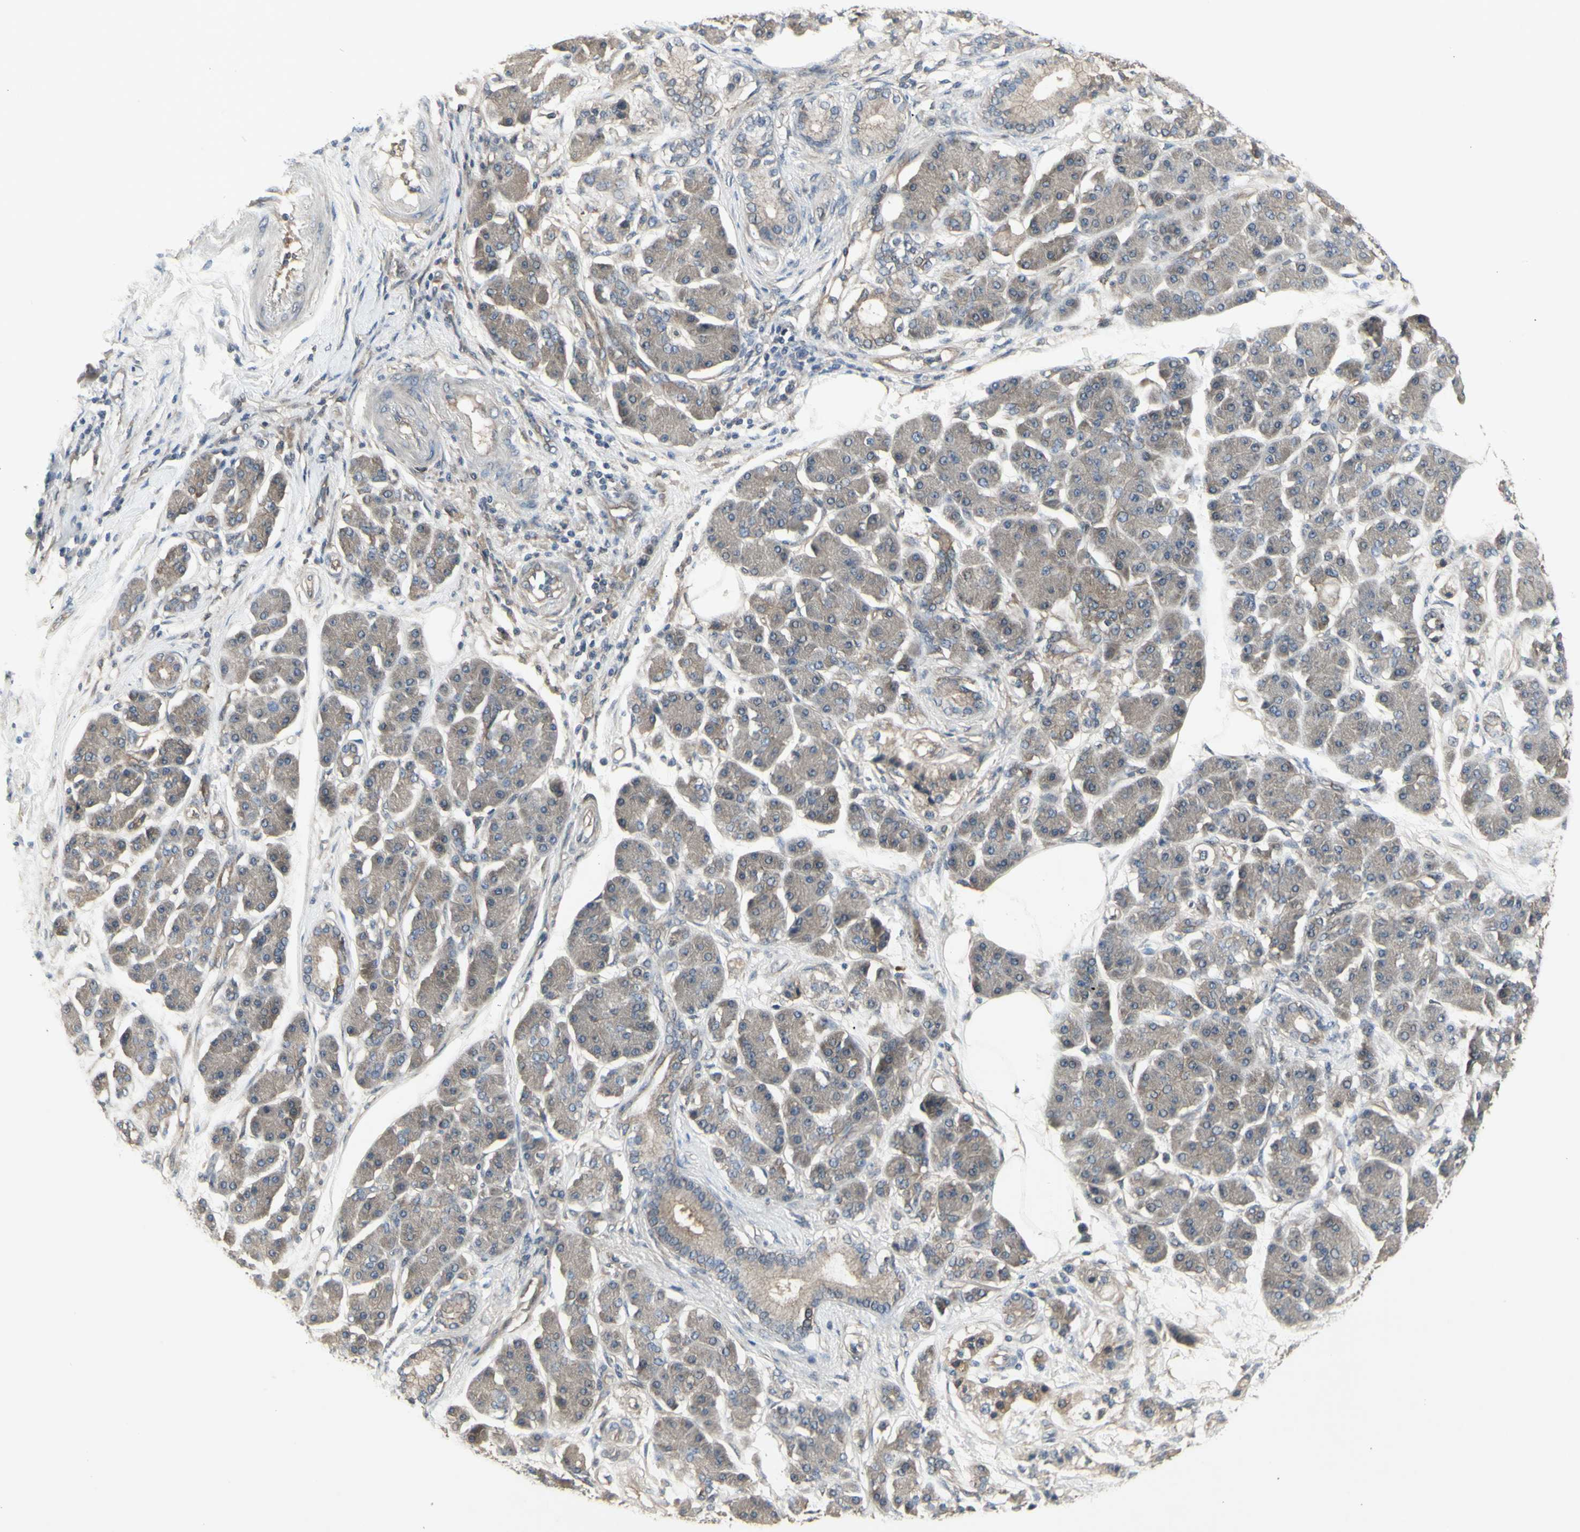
{"staining": {"intensity": "moderate", "quantity": ">75%", "location": "cytoplasmic/membranous"}, "tissue": "pancreatic cancer", "cell_type": "Tumor cells", "image_type": "cancer", "snomed": [{"axis": "morphology", "description": "Adenocarcinoma, NOS"}, {"axis": "morphology", "description": "Adenocarcinoma, metastatic, NOS"}, {"axis": "topography", "description": "Lymph node"}, {"axis": "topography", "description": "Pancreas"}, {"axis": "topography", "description": "Duodenum"}], "caption": "Immunohistochemical staining of pancreatic metastatic adenocarcinoma displays moderate cytoplasmic/membranous protein positivity in approximately >75% of tumor cells.", "gene": "CHURC1-FNTB", "patient": {"sex": "female", "age": 64}}